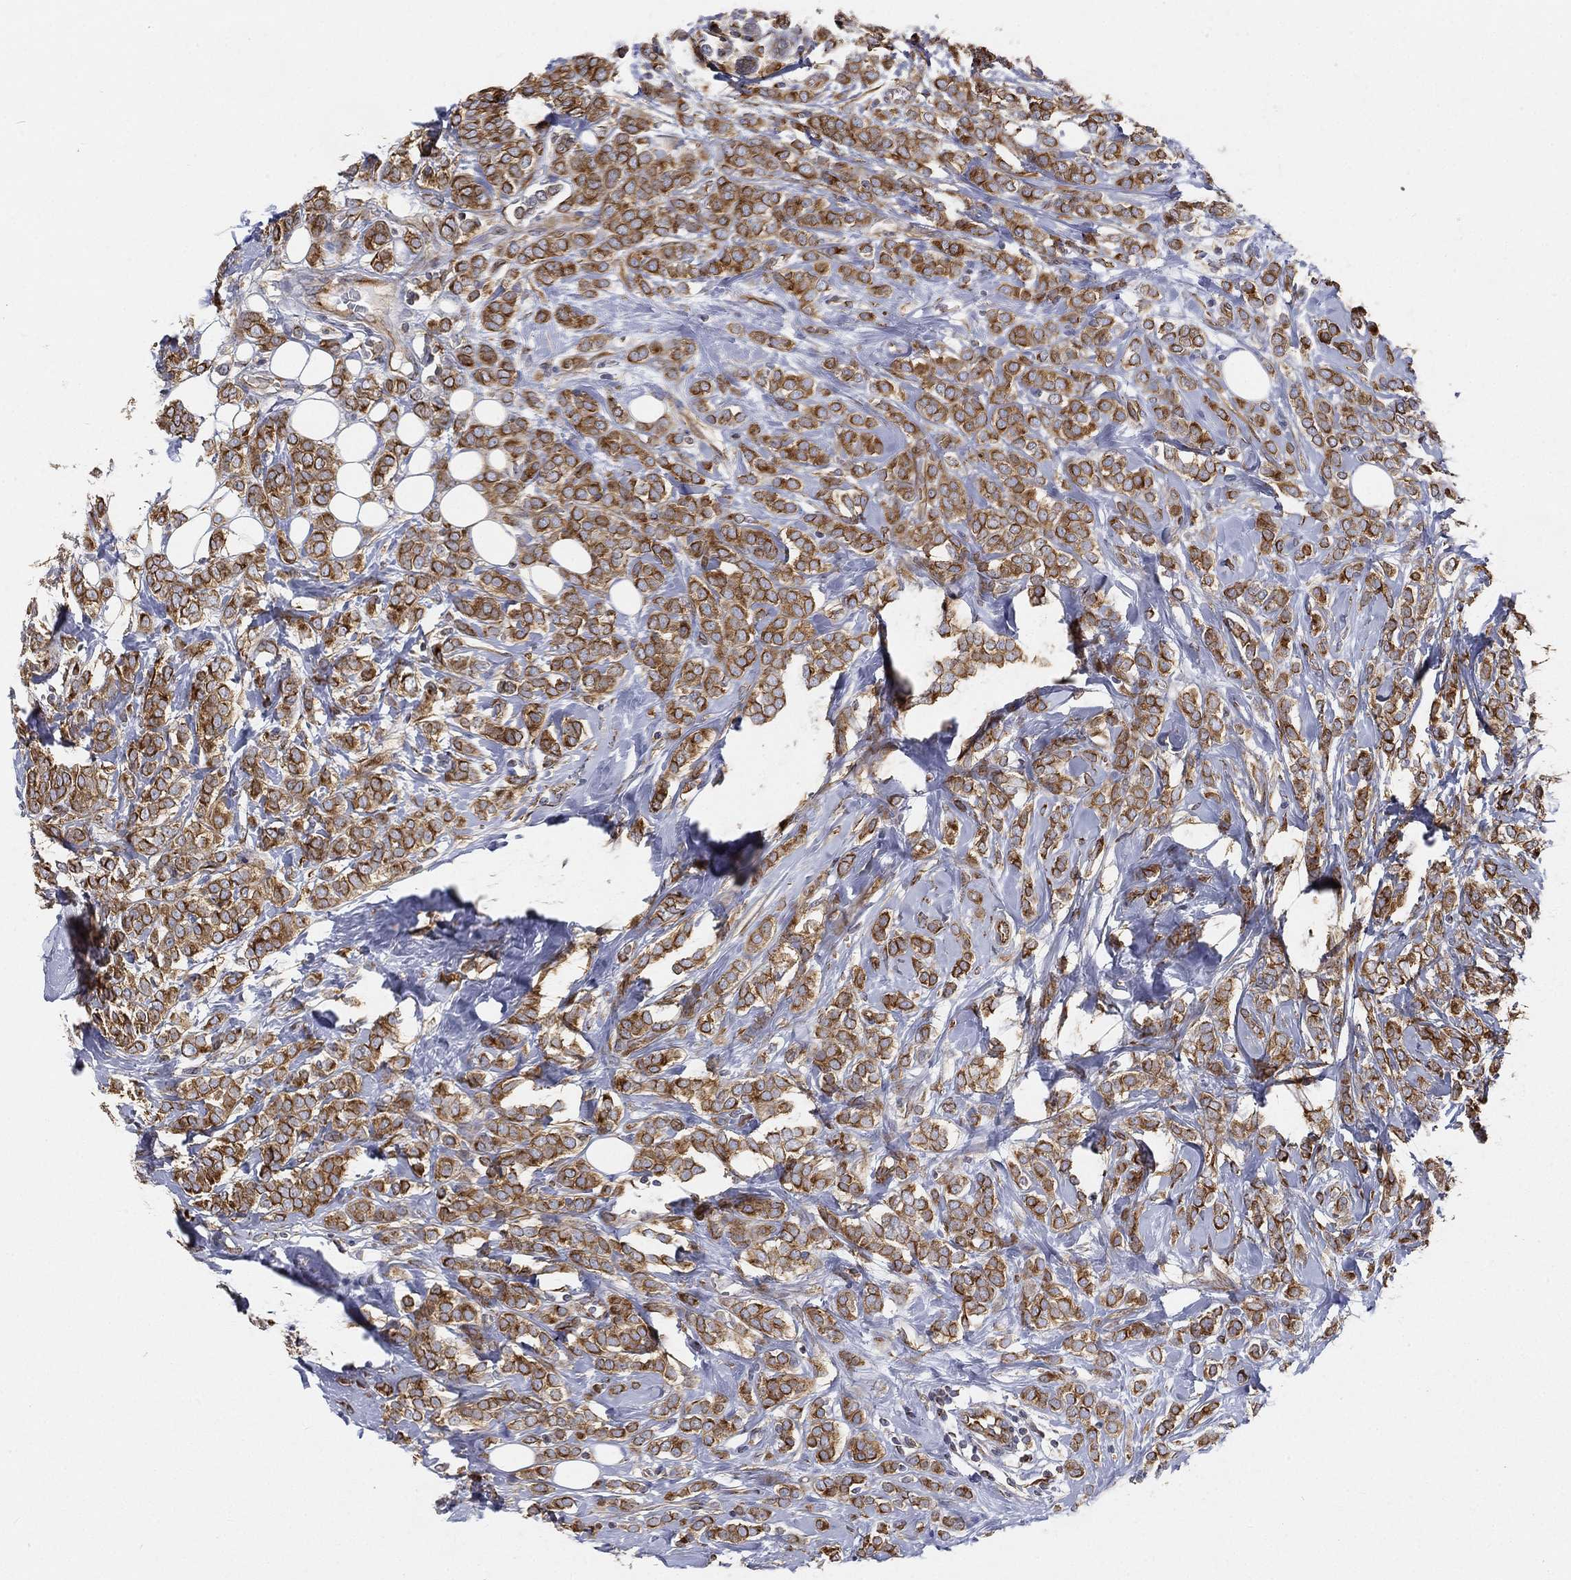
{"staining": {"intensity": "strong", "quantity": ">75%", "location": "cytoplasmic/membranous"}, "tissue": "breast cancer", "cell_type": "Tumor cells", "image_type": "cancer", "snomed": [{"axis": "morphology", "description": "Lobular carcinoma"}, {"axis": "topography", "description": "Breast"}], "caption": "Immunohistochemistry (IHC) of human breast lobular carcinoma reveals high levels of strong cytoplasmic/membranous expression in about >75% of tumor cells.", "gene": "TMEM25", "patient": {"sex": "female", "age": 49}}